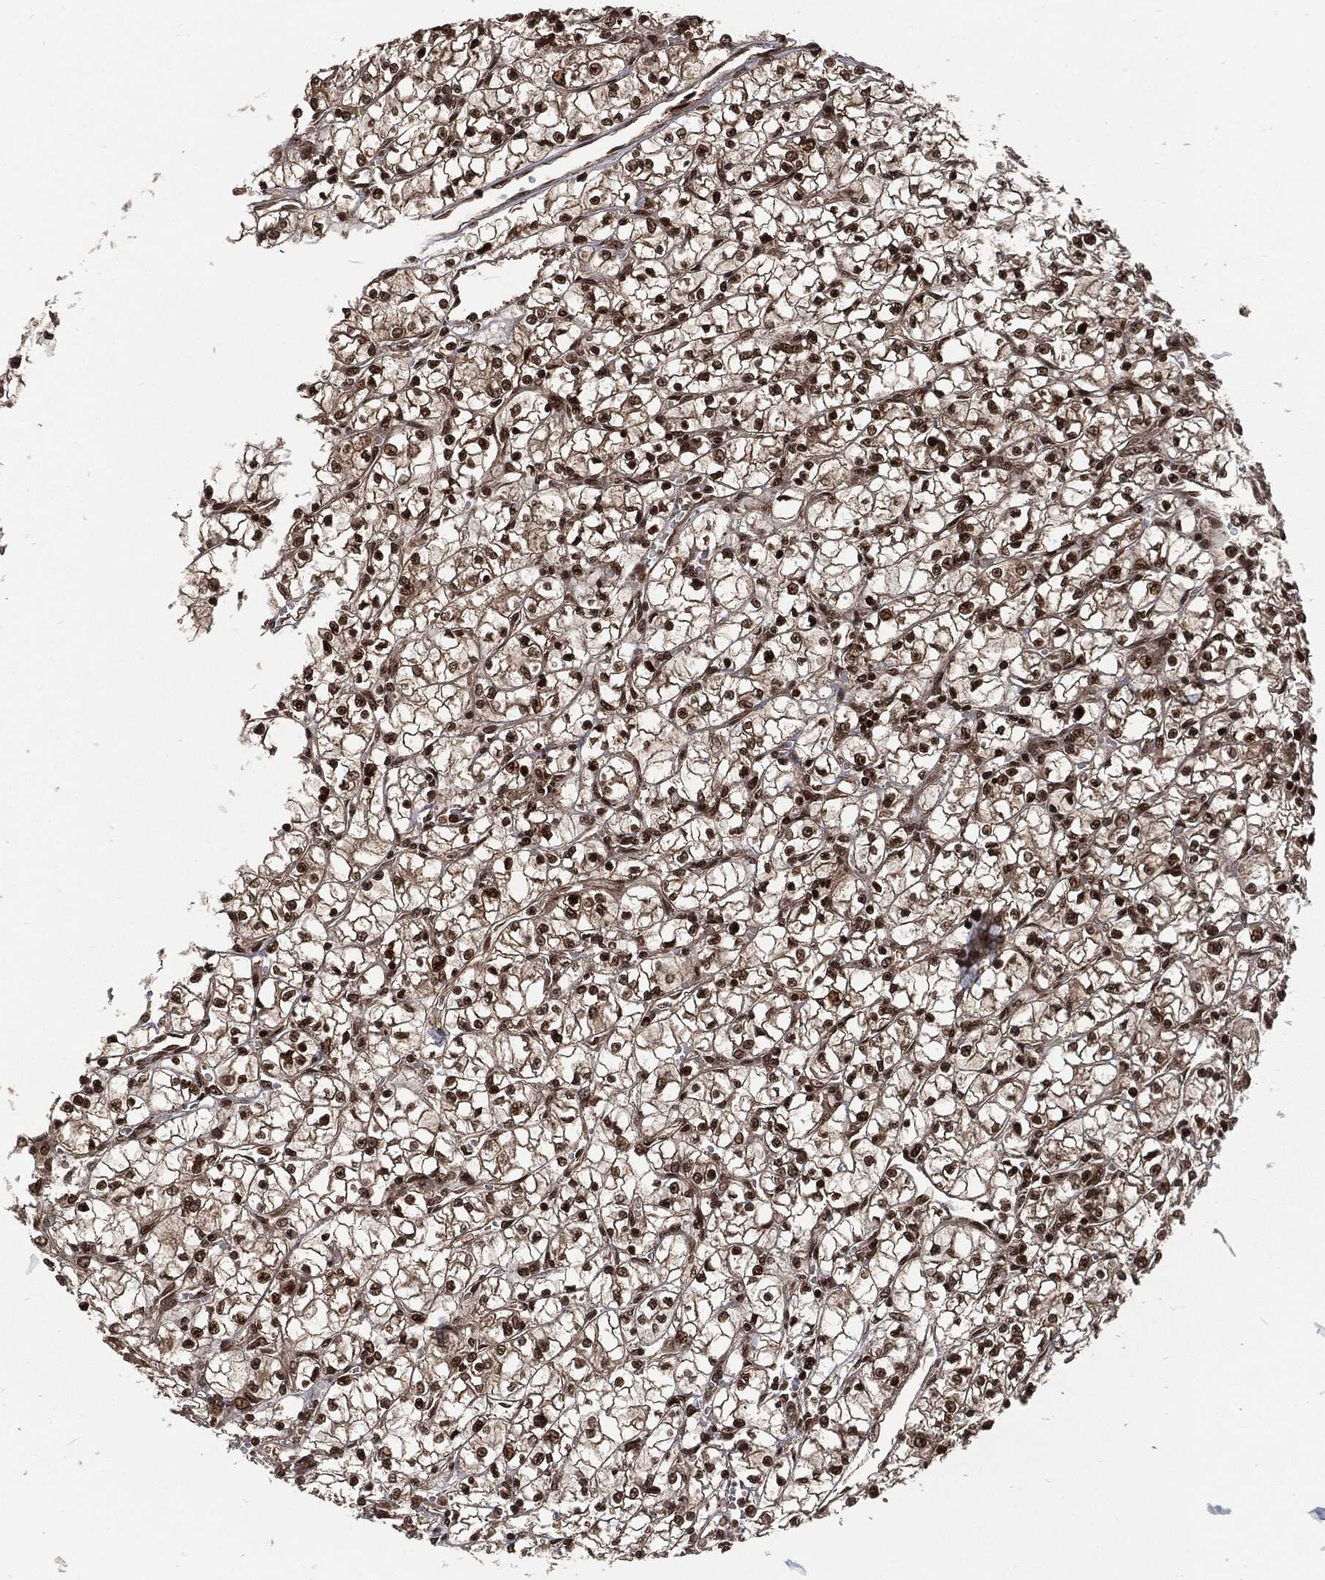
{"staining": {"intensity": "strong", "quantity": ">75%", "location": "nuclear"}, "tissue": "renal cancer", "cell_type": "Tumor cells", "image_type": "cancer", "snomed": [{"axis": "morphology", "description": "Adenocarcinoma, NOS"}, {"axis": "topography", "description": "Kidney"}], "caption": "Adenocarcinoma (renal) tissue shows strong nuclear staining in about >75% of tumor cells, visualized by immunohistochemistry.", "gene": "NGRN", "patient": {"sex": "female", "age": 64}}